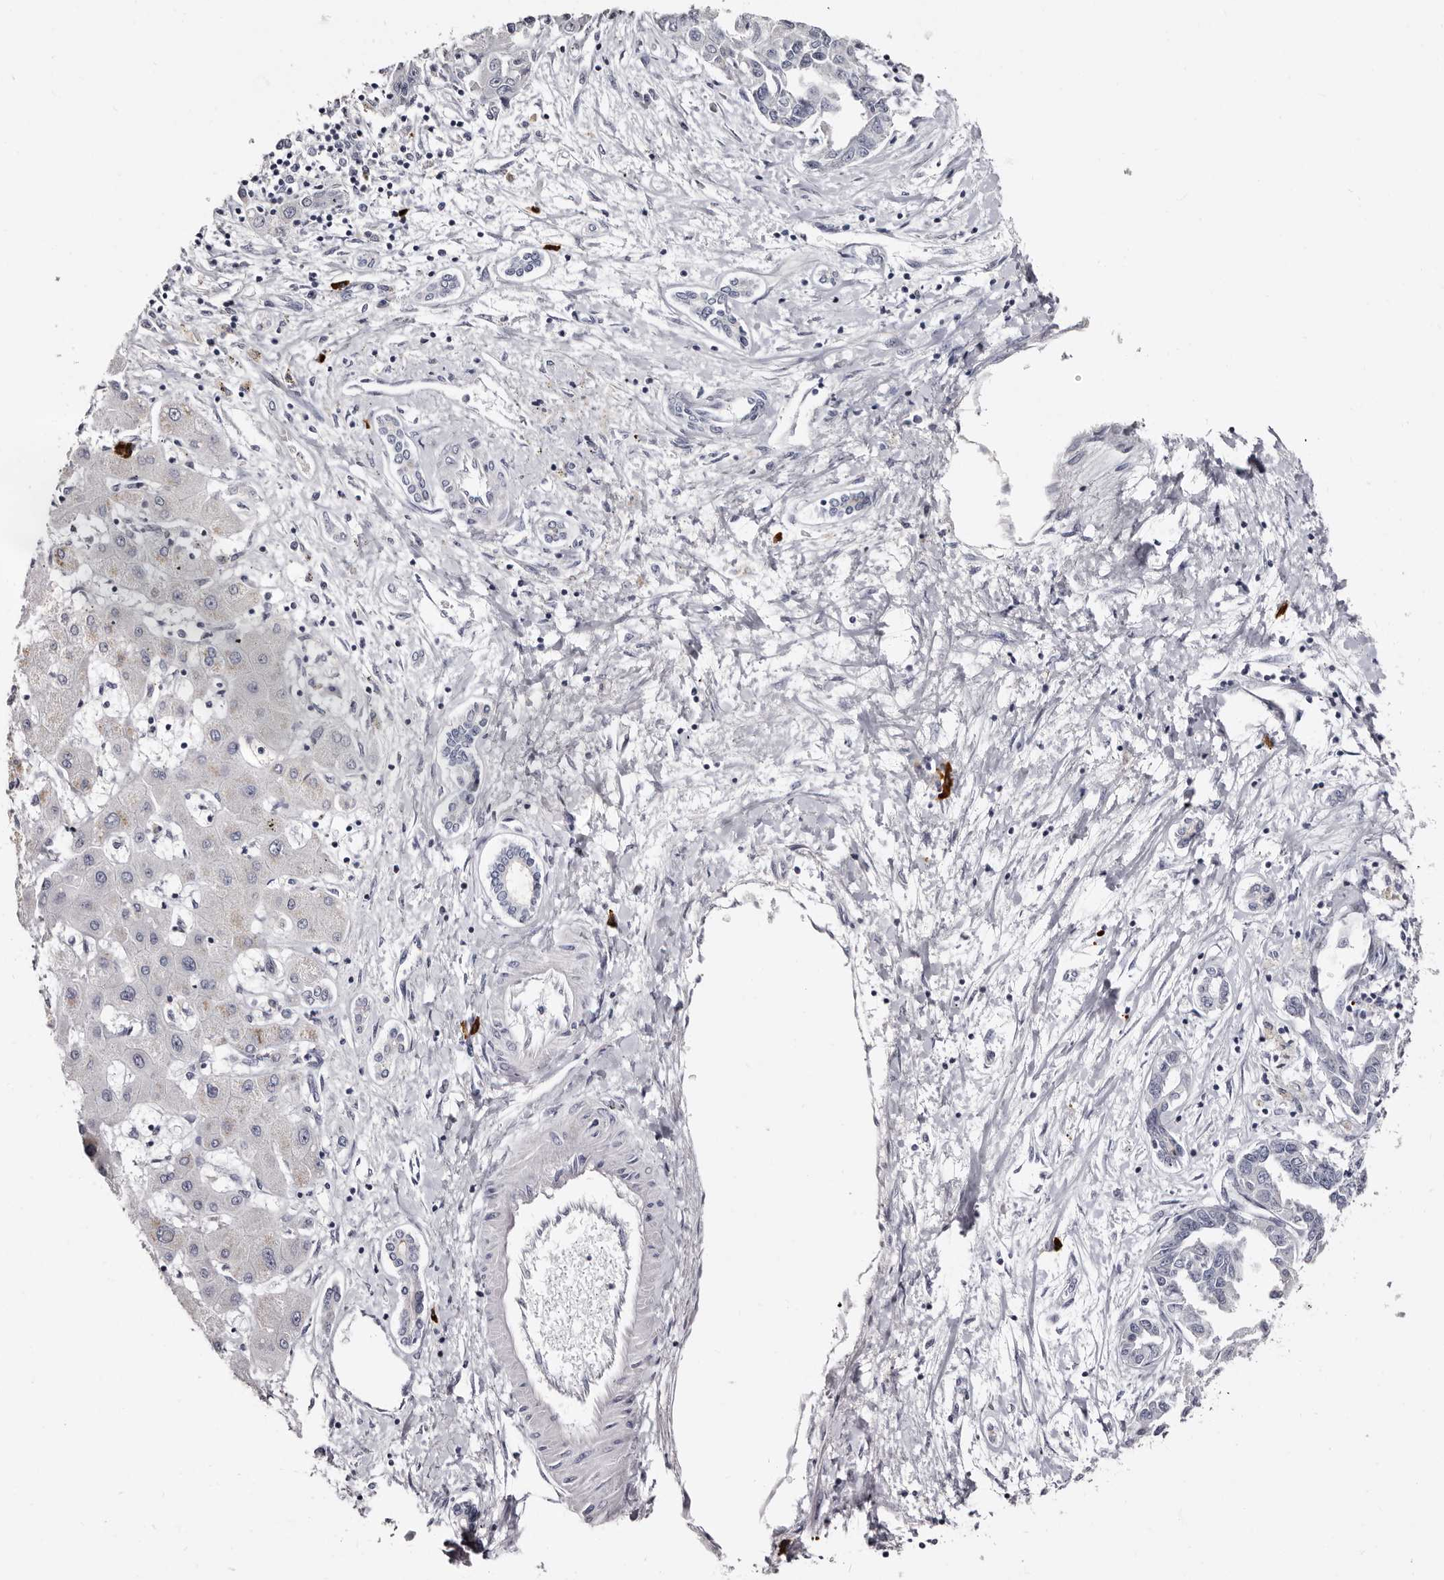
{"staining": {"intensity": "negative", "quantity": "none", "location": "none"}, "tissue": "liver cancer", "cell_type": "Tumor cells", "image_type": "cancer", "snomed": [{"axis": "morphology", "description": "Cholangiocarcinoma"}, {"axis": "topography", "description": "Liver"}], "caption": "Immunohistochemistry micrograph of neoplastic tissue: liver cancer stained with DAB (3,3'-diaminobenzidine) exhibits no significant protein staining in tumor cells.", "gene": "TBC1D22B", "patient": {"sex": "male", "age": 59}}